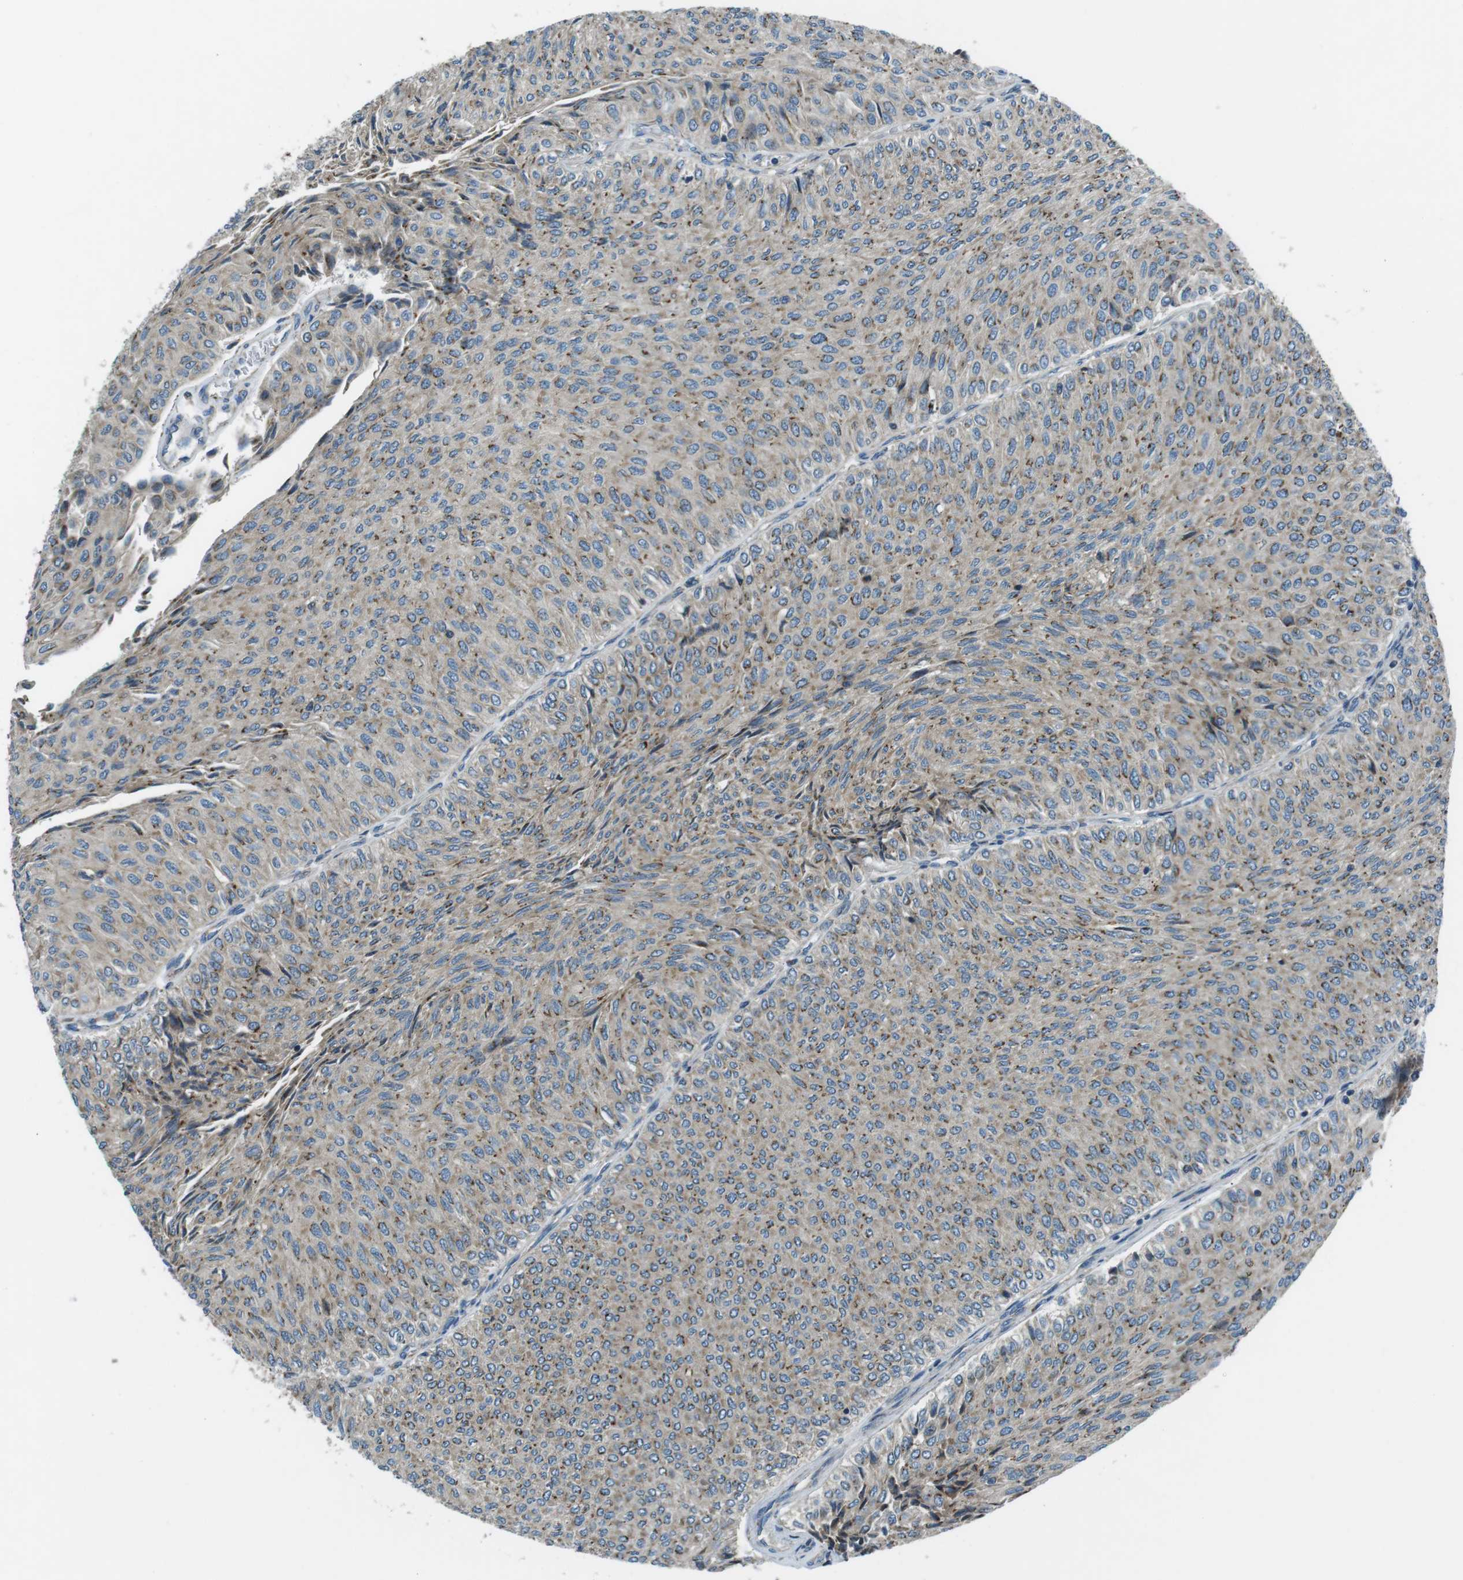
{"staining": {"intensity": "moderate", "quantity": ">75%", "location": "cytoplasmic/membranous"}, "tissue": "urothelial cancer", "cell_type": "Tumor cells", "image_type": "cancer", "snomed": [{"axis": "morphology", "description": "Urothelial carcinoma, Low grade"}, {"axis": "topography", "description": "Urinary bladder"}], "caption": "Immunohistochemical staining of urothelial carcinoma (low-grade) shows moderate cytoplasmic/membranous protein expression in approximately >75% of tumor cells.", "gene": "FAM3B", "patient": {"sex": "male", "age": 78}}